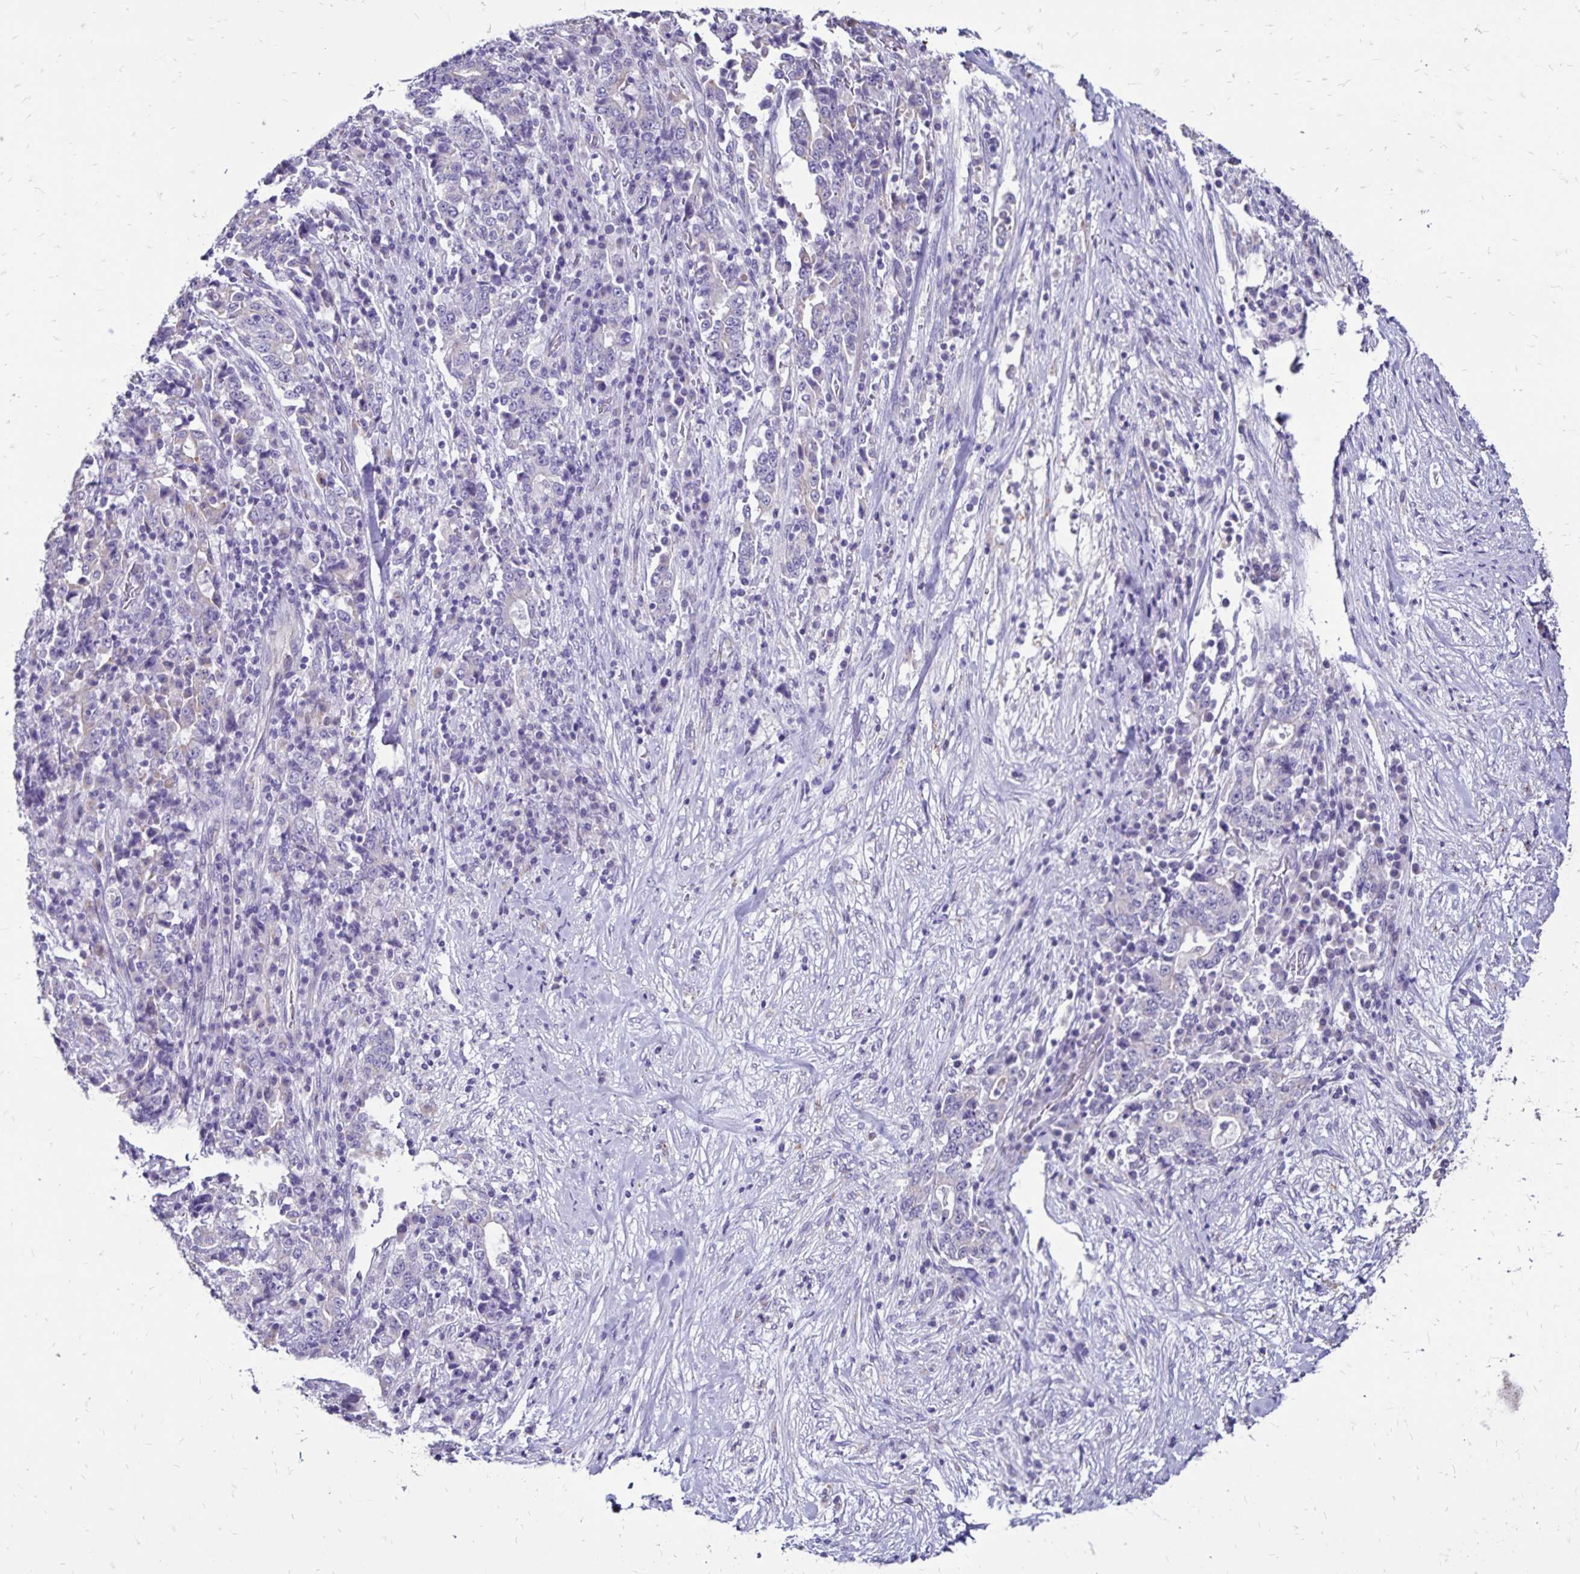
{"staining": {"intensity": "negative", "quantity": "none", "location": "none"}, "tissue": "stomach cancer", "cell_type": "Tumor cells", "image_type": "cancer", "snomed": [{"axis": "morphology", "description": "Normal tissue, NOS"}, {"axis": "morphology", "description": "Adenocarcinoma, NOS"}, {"axis": "topography", "description": "Stomach, upper"}, {"axis": "topography", "description": "Stomach"}], "caption": "DAB immunohistochemical staining of stomach cancer (adenocarcinoma) displays no significant expression in tumor cells.", "gene": "EVPL", "patient": {"sex": "male", "age": 59}}